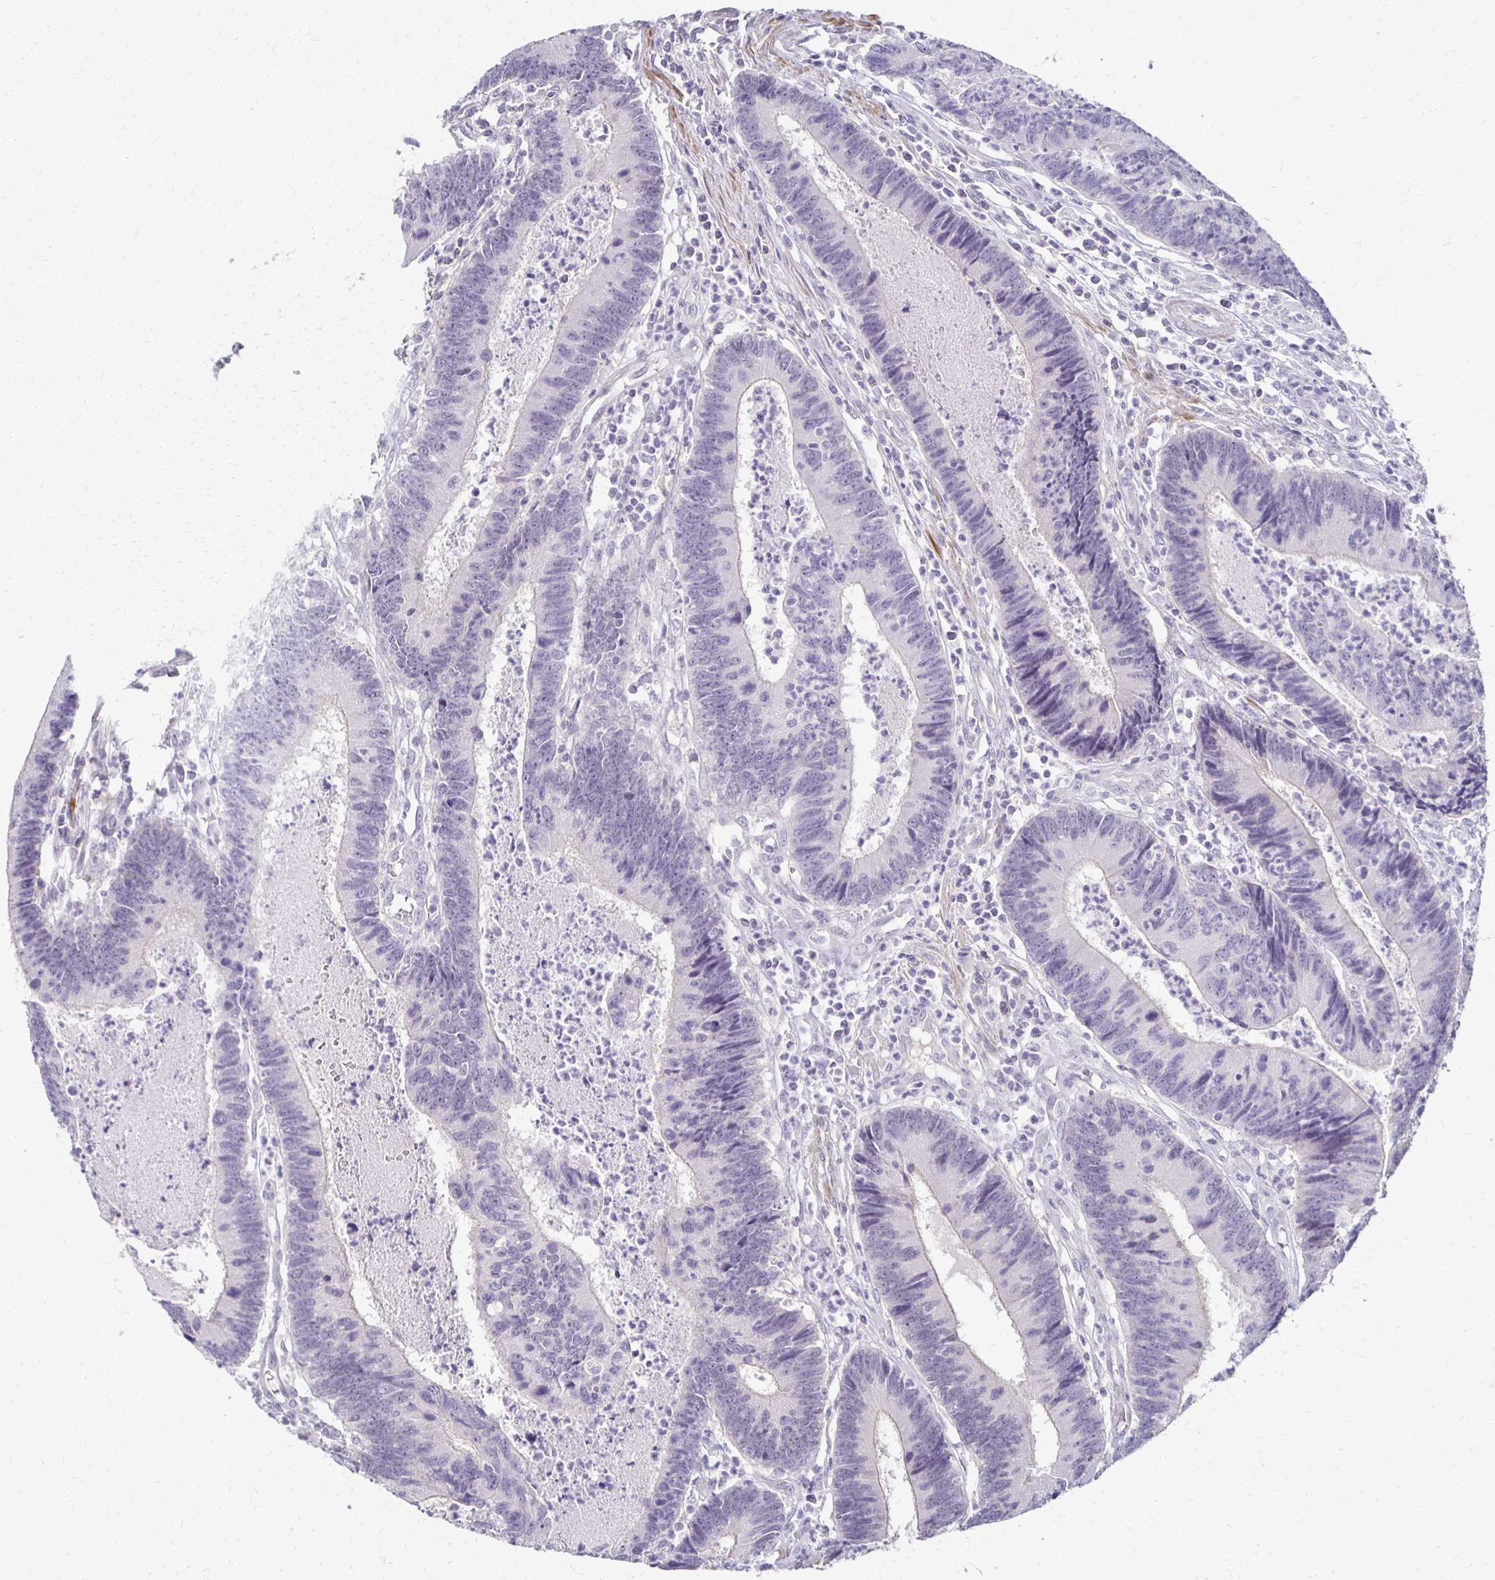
{"staining": {"intensity": "negative", "quantity": "none", "location": "none"}, "tissue": "colorectal cancer", "cell_type": "Tumor cells", "image_type": "cancer", "snomed": [{"axis": "morphology", "description": "Adenocarcinoma, NOS"}, {"axis": "topography", "description": "Colon"}], "caption": "Immunohistochemistry histopathology image of colorectal cancer stained for a protein (brown), which reveals no positivity in tumor cells. (DAB (3,3'-diaminobenzidine) immunohistochemistry (IHC) visualized using brightfield microscopy, high magnification).", "gene": "FOXO4", "patient": {"sex": "female", "age": 67}}